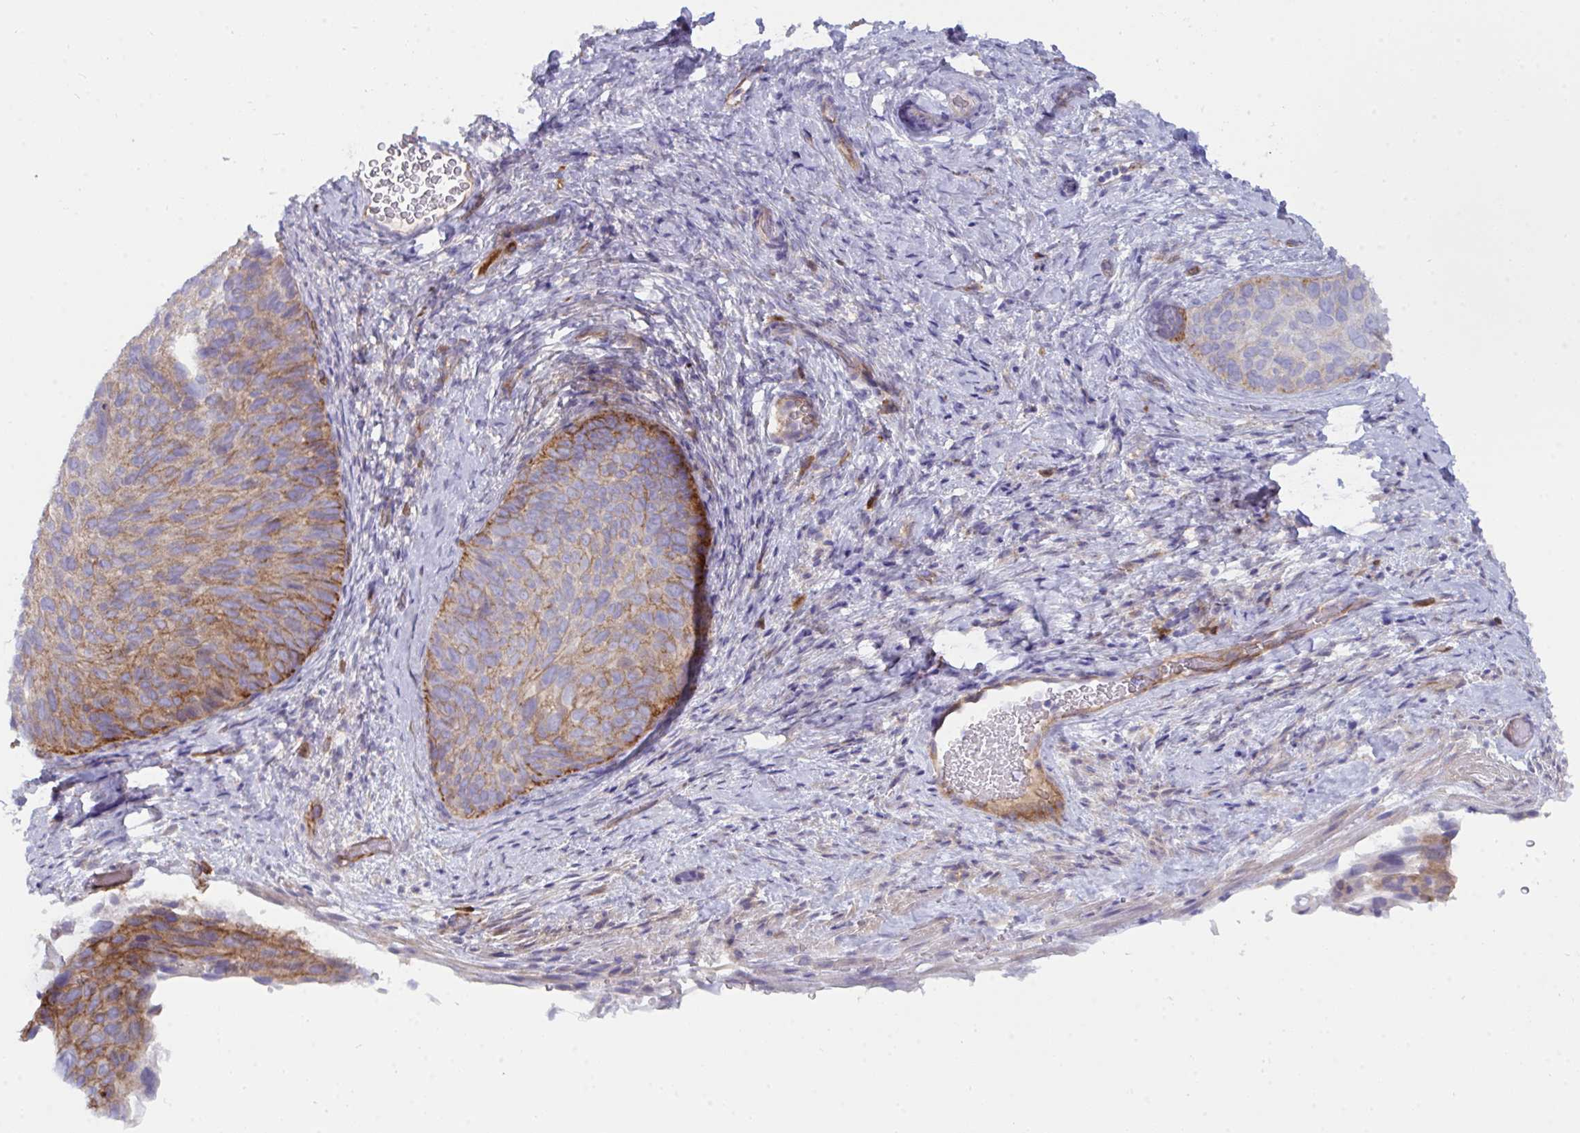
{"staining": {"intensity": "moderate", "quantity": ">75%", "location": "cytoplasmic/membranous"}, "tissue": "cervical cancer", "cell_type": "Tumor cells", "image_type": "cancer", "snomed": [{"axis": "morphology", "description": "Squamous cell carcinoma, NOS"}, {"axis": "topography", "description": "Cervix"}], "caption": "Moderate cytoplasmic/membranous protein positivity is seen in approximately >75% of tumor cells in squamous cell carcinoma (cervical).", "gene": "GAB1", "patient": {"sex": "female", "age": 80}}